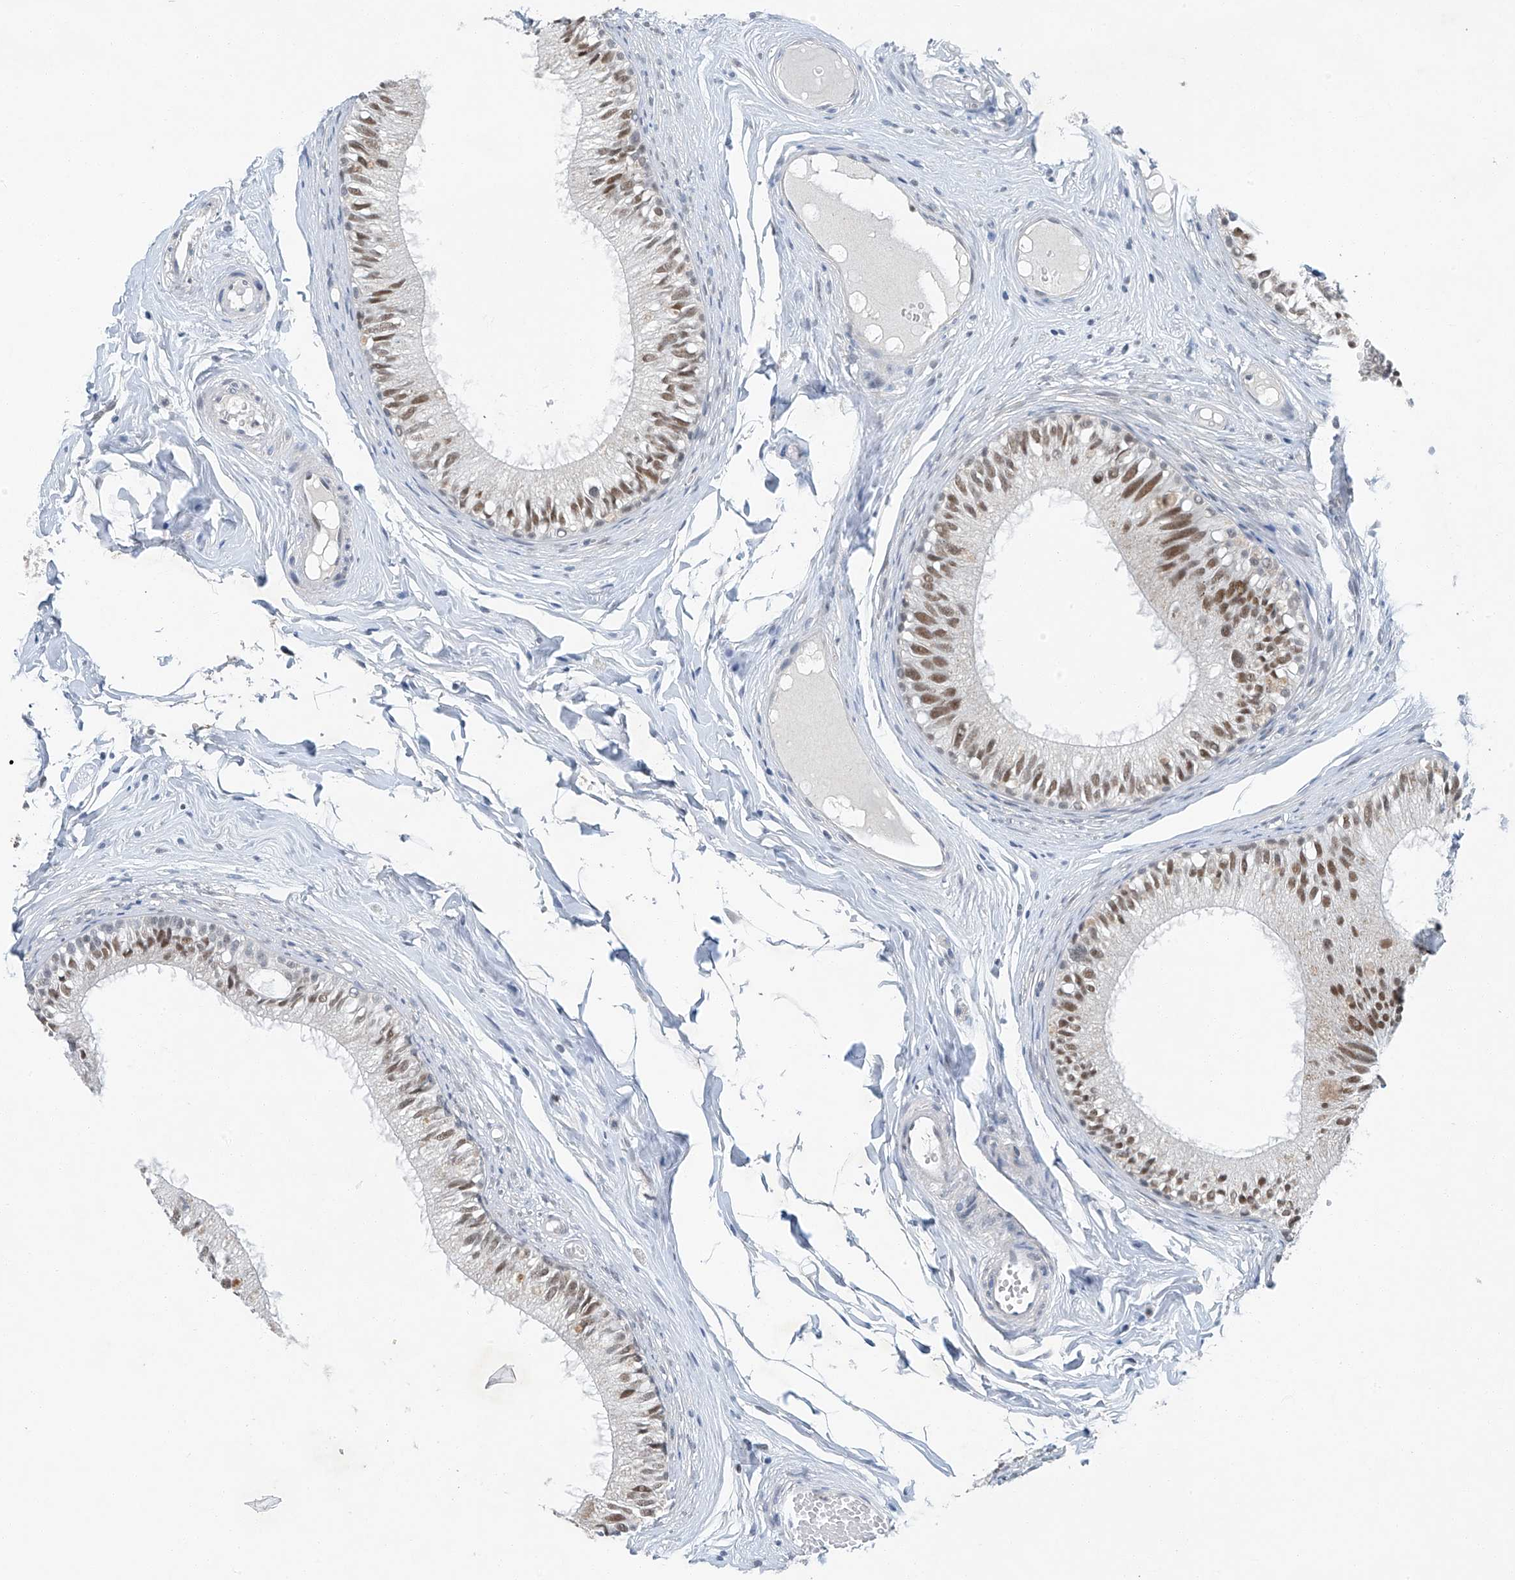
{"staining": {"intensity": "moderate", "quantity": ">75%", "location": "nuclear"}, "tissue": "epididymis", "cell_type": "Glandular cells", "image_type": "normal", "snomed": [{"axis": "morphology", "description": "Normal tissue, NOS"}, {"axis": "morphology", "description": "Seminoma in situ"}, {"axis": "topography", "description": "Testis"}, {"axis": "topography", "description": "Epididymis"}], "caption": "Protein positivity by immunohistochemistry (IHC) displays moderate nuclear expression in approximately >75% of glandular cells in unremarkable epididymis.", "gene": "TAF8", "patient": {"sex": "male", "age": 28}}